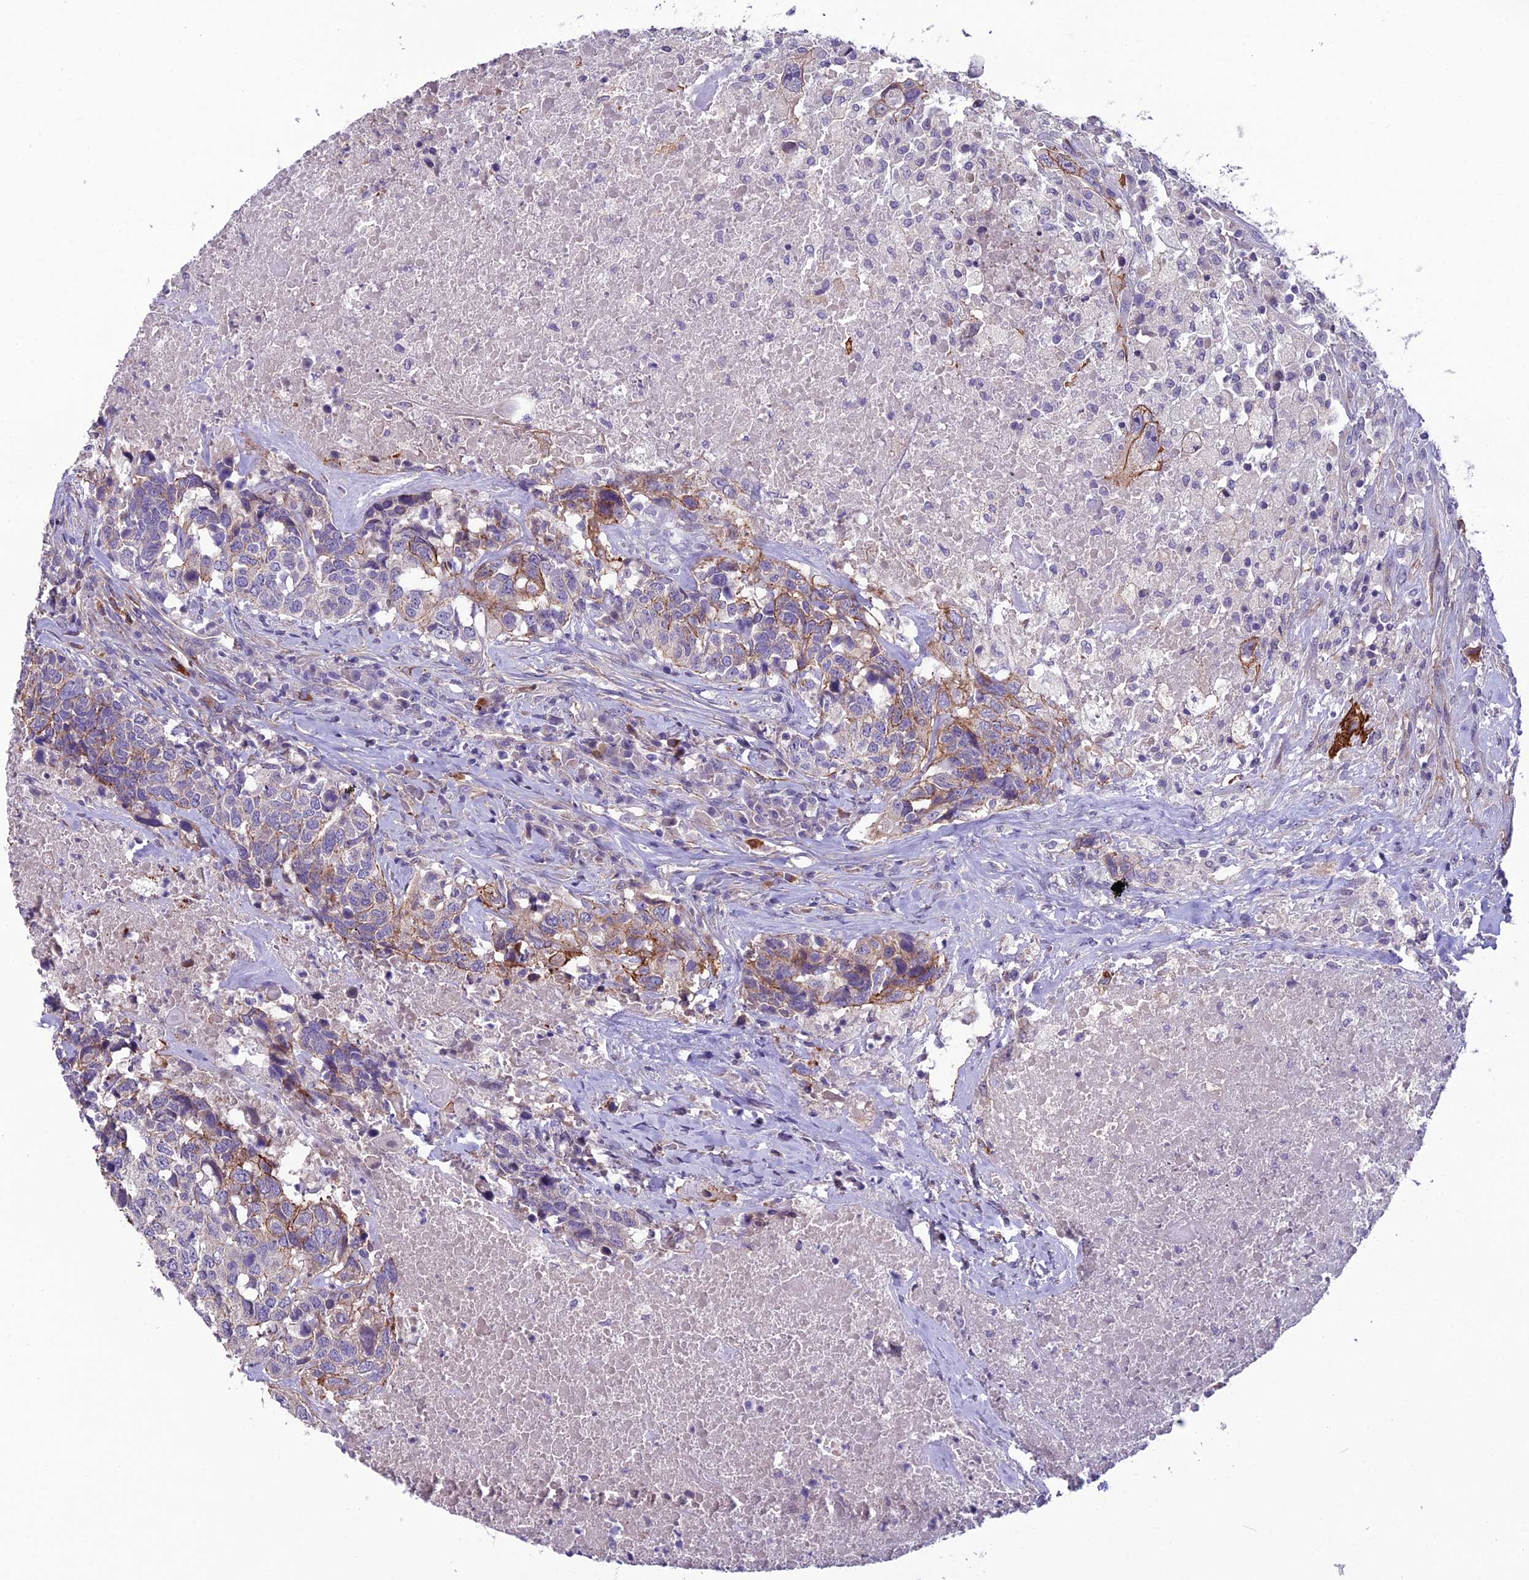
{"staining": {"intensity": "moderate", "quantity": "<25%", "location": "cytoplasmic/membranous"}, "tissue": "head and neck cancer", "cell_type": "Tumor cells", "image_type": "cancer", "snomed": [{"axis": "morphology", "description": "Squamous cell carcinoma, NOS"}, {"axis": "topography", "description": "Head-Neck"}], "caption": "Human head and neck cancer (squamous cell carcinoma) stained with a protein marker demonstrates moderate staining in tumor cells.", "gene": "CFAP47", "patient": {"sex": "male", "age": 66}}